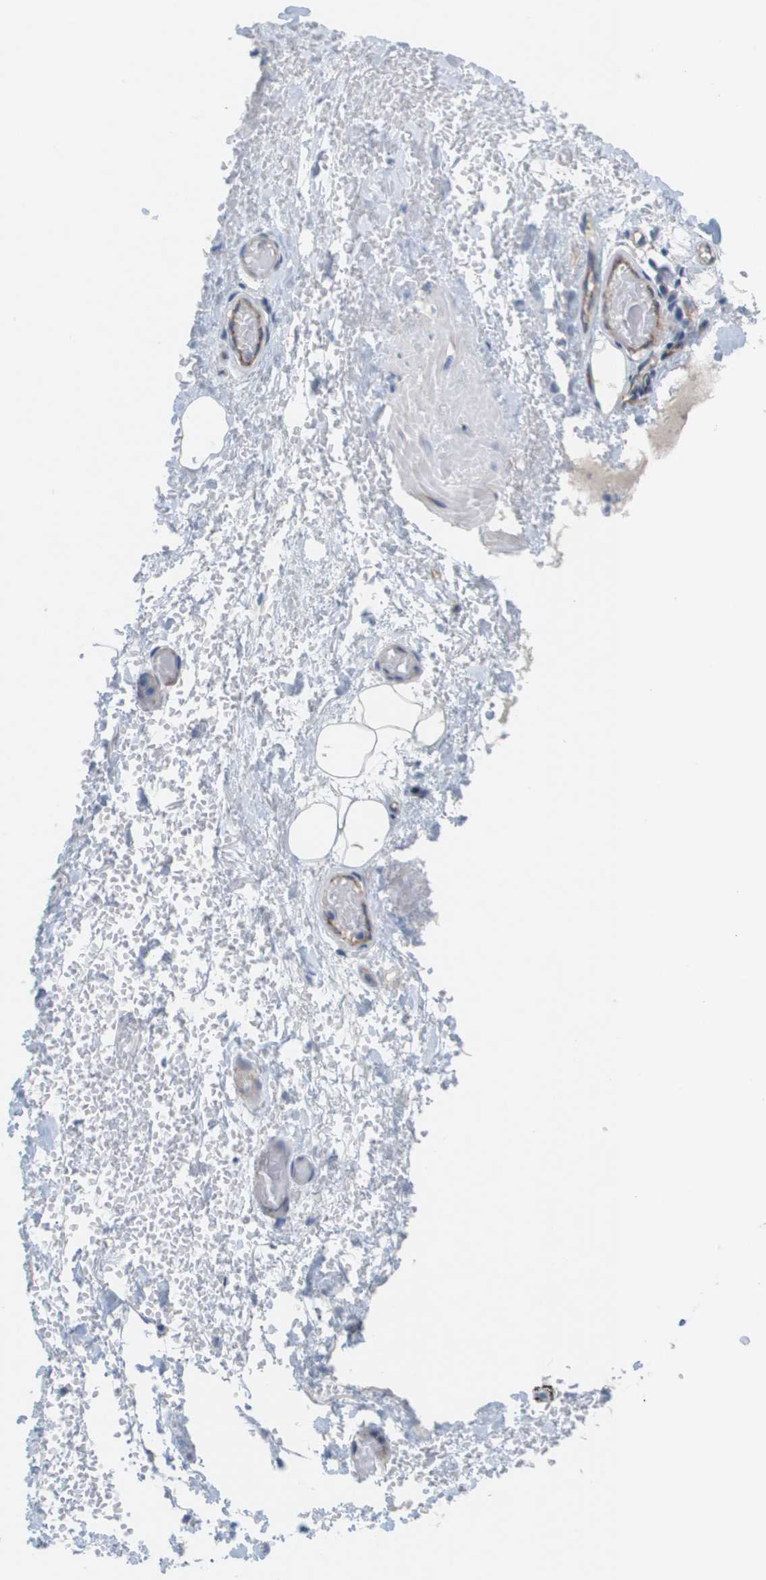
{"staining": {"intensity": "negative", "quantity": "none", "location": "none"}, "tissue": "adipose tissue", "cell_type": "Adipocytes", "image_type": "normal", "snomed": [{"axis": "morphology", "description": "Normal tissue, NOS"}, {"axis": "morphology", "description": "Adenocarcinoma, NOS"}, {"axis": "topography", "description": "Esophagus"}], "caption": "Image shows no significant protein positivity in adipocytes of benign adipose tissue. The staining was performed using DAB (3,3'-diaminobenzidine) to visualize the protein expression in brown, while the nuclei were stained in blue with hematoxylin (Magnification: 20x).", "gene": "ANGPT2", "patient": {"sex": "male", "age": 62}}